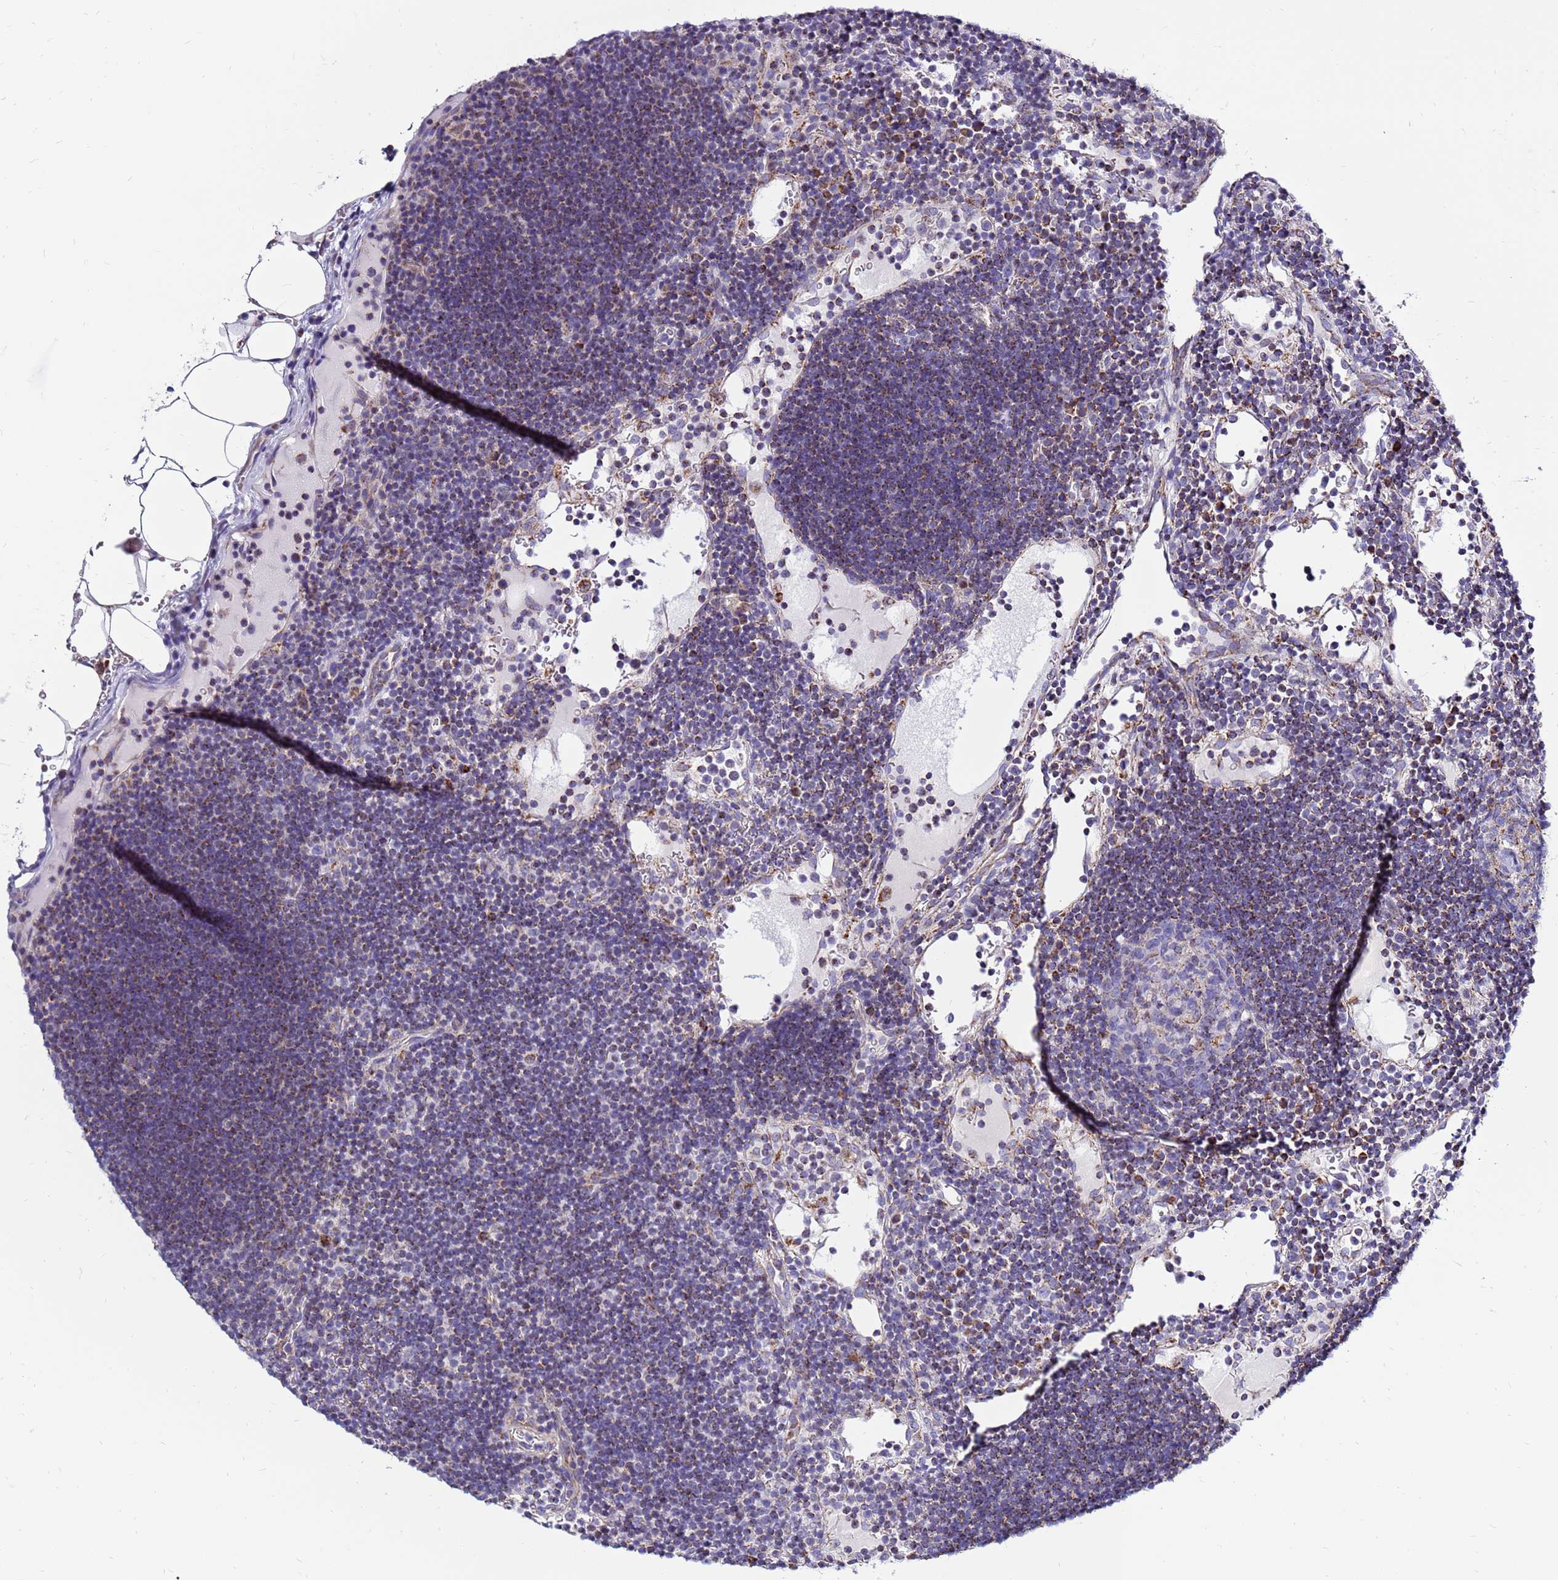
{"staining": {"intensity": "negative", "quantity": "none", "location": "none"}, "tissue": "lymph node", "cell_type": "Germinal center cells", "image_type": "normal", "snomed": [{"axis": "morphology", "description": "Normal tissue, NOS"}, {"axis": "topography", "description": "Lymph node"}], "caption": "High power microscopy micrograph of an IHC photomicrograph of unremarkable lymph node, revealing no significant expression in germinal center cells.", "gene": "IGF1R", "patient": {"sex": "male", "age": 53}}